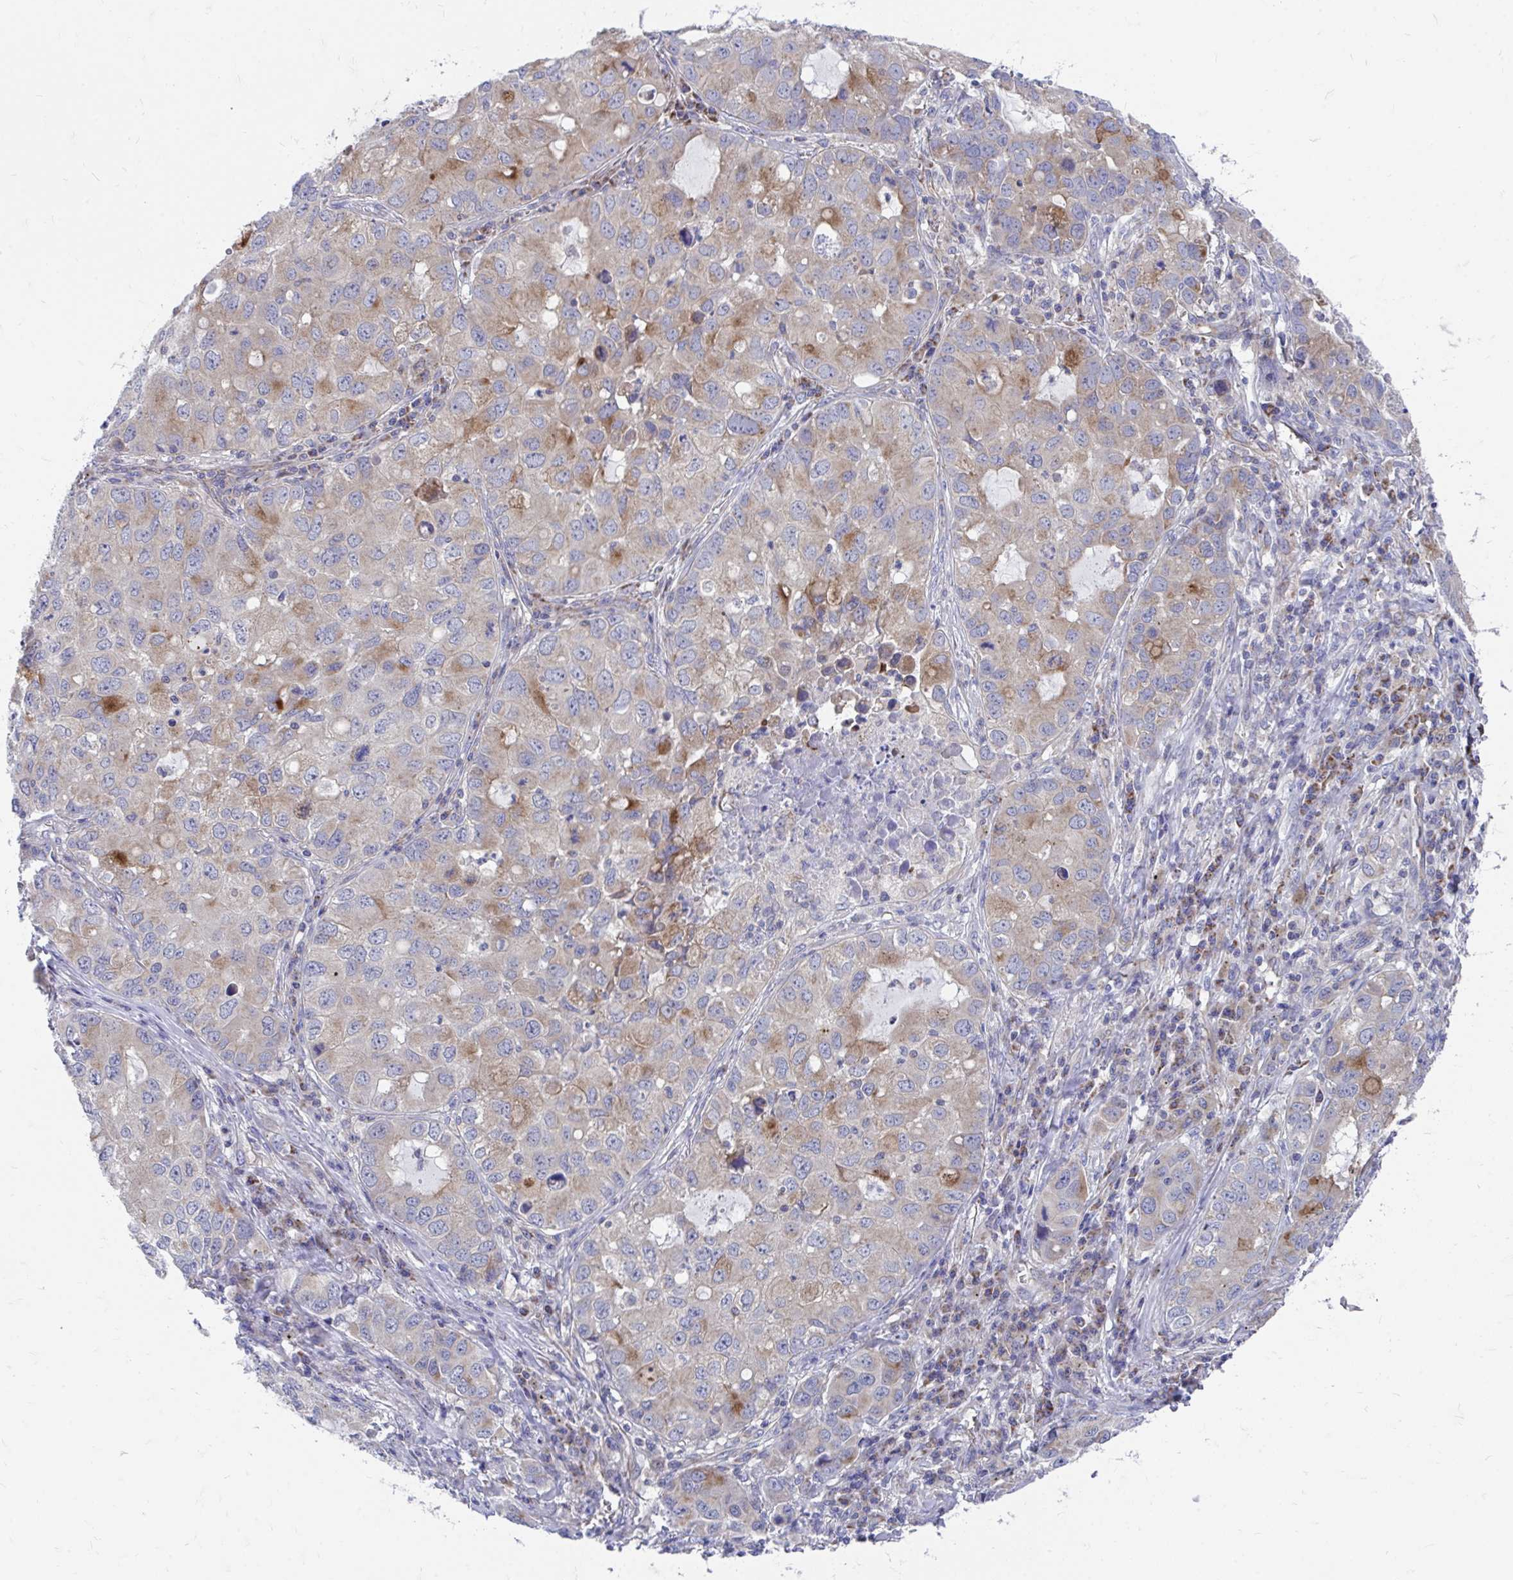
{"staining": {"intensity": "moderate", "quantity": "25%-75%", "location": "cytoplasmic/membranous"}, "tissue": "lung cancer", "cell_type": "Tumor cells", "image_type": "cancer", "snomed": [{"axis": "morphology", "description": "Normal morphology"}, {"axis": "morphology", "description": "Adenocarcinoma, NOS"}, {"axis": "topography", "description": "Lymph node"}, {"axis": "topography", "description": "Lung"}], "caption": "A brown stain labels moderate cytoplasmic/membranous positivity of a protein in adenocarcinoma (lung) tumor cells.", "gene": "FHIP1B", "patient": {"sex": "female", "age": 51}}